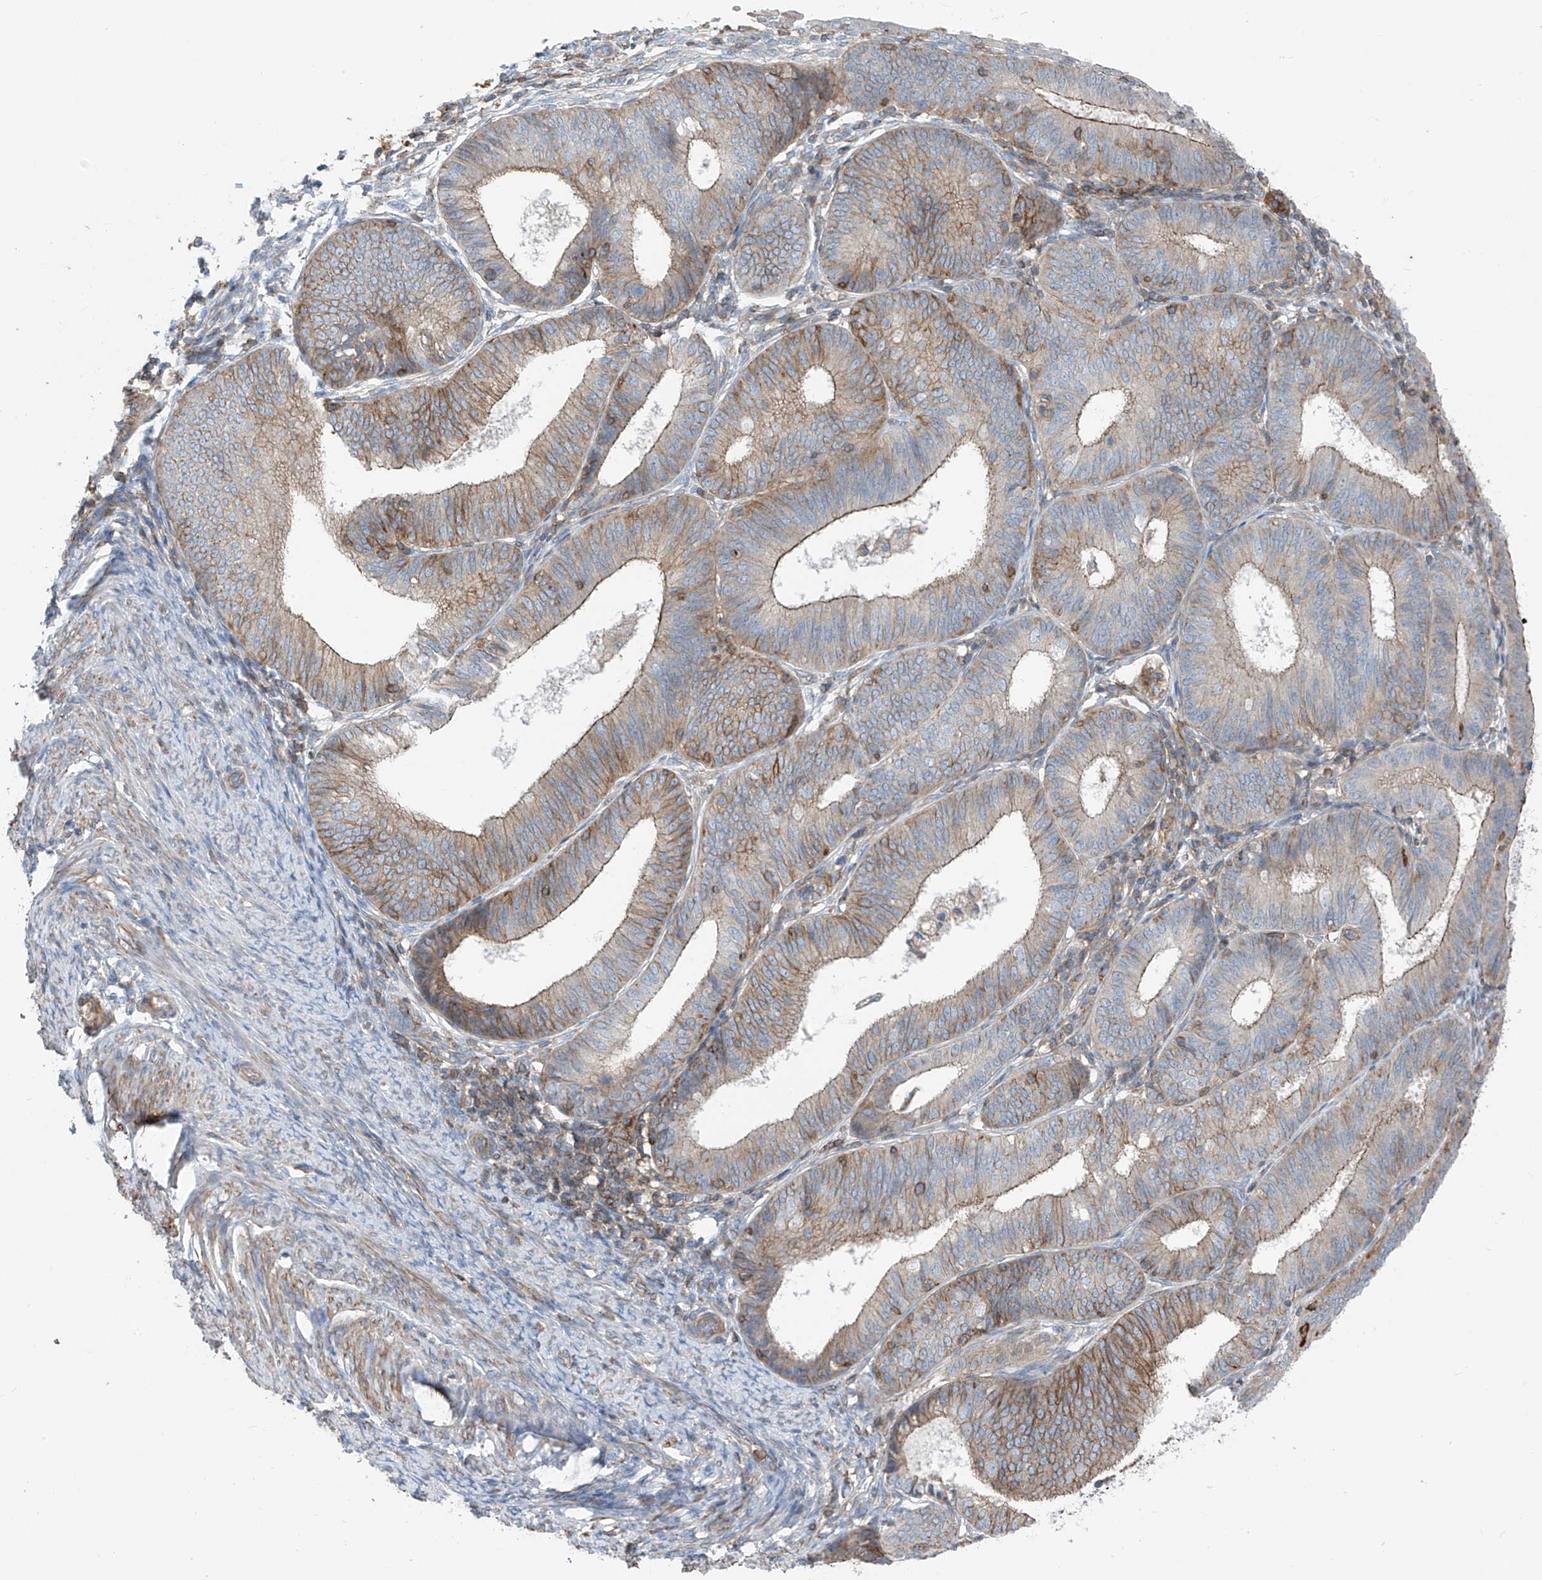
{"staining": {"intensity": "weak", "quantity": "25%-75%", "location": "cytoplasmic/membranous"}, "tissue": "endometrial cancer", "cell_type": "Tumor cells", "image_type": "cancer", "snomed": [{"axis": "morphology", "description": "Adenocarcinoma, NOS"}, {"axis": "topography", "description": "Endometrium"}], "caption": "Immunohistochemistry histopathology image of adenocarcinoma (endometrial) stained for a protein (brown), which shows low levels of weak cytoplasmic/membranous expression in approximately 25%-75% of tumor cells.", "gene": "SLC1A5", "patient": {"sex": "female", "age": 51}}